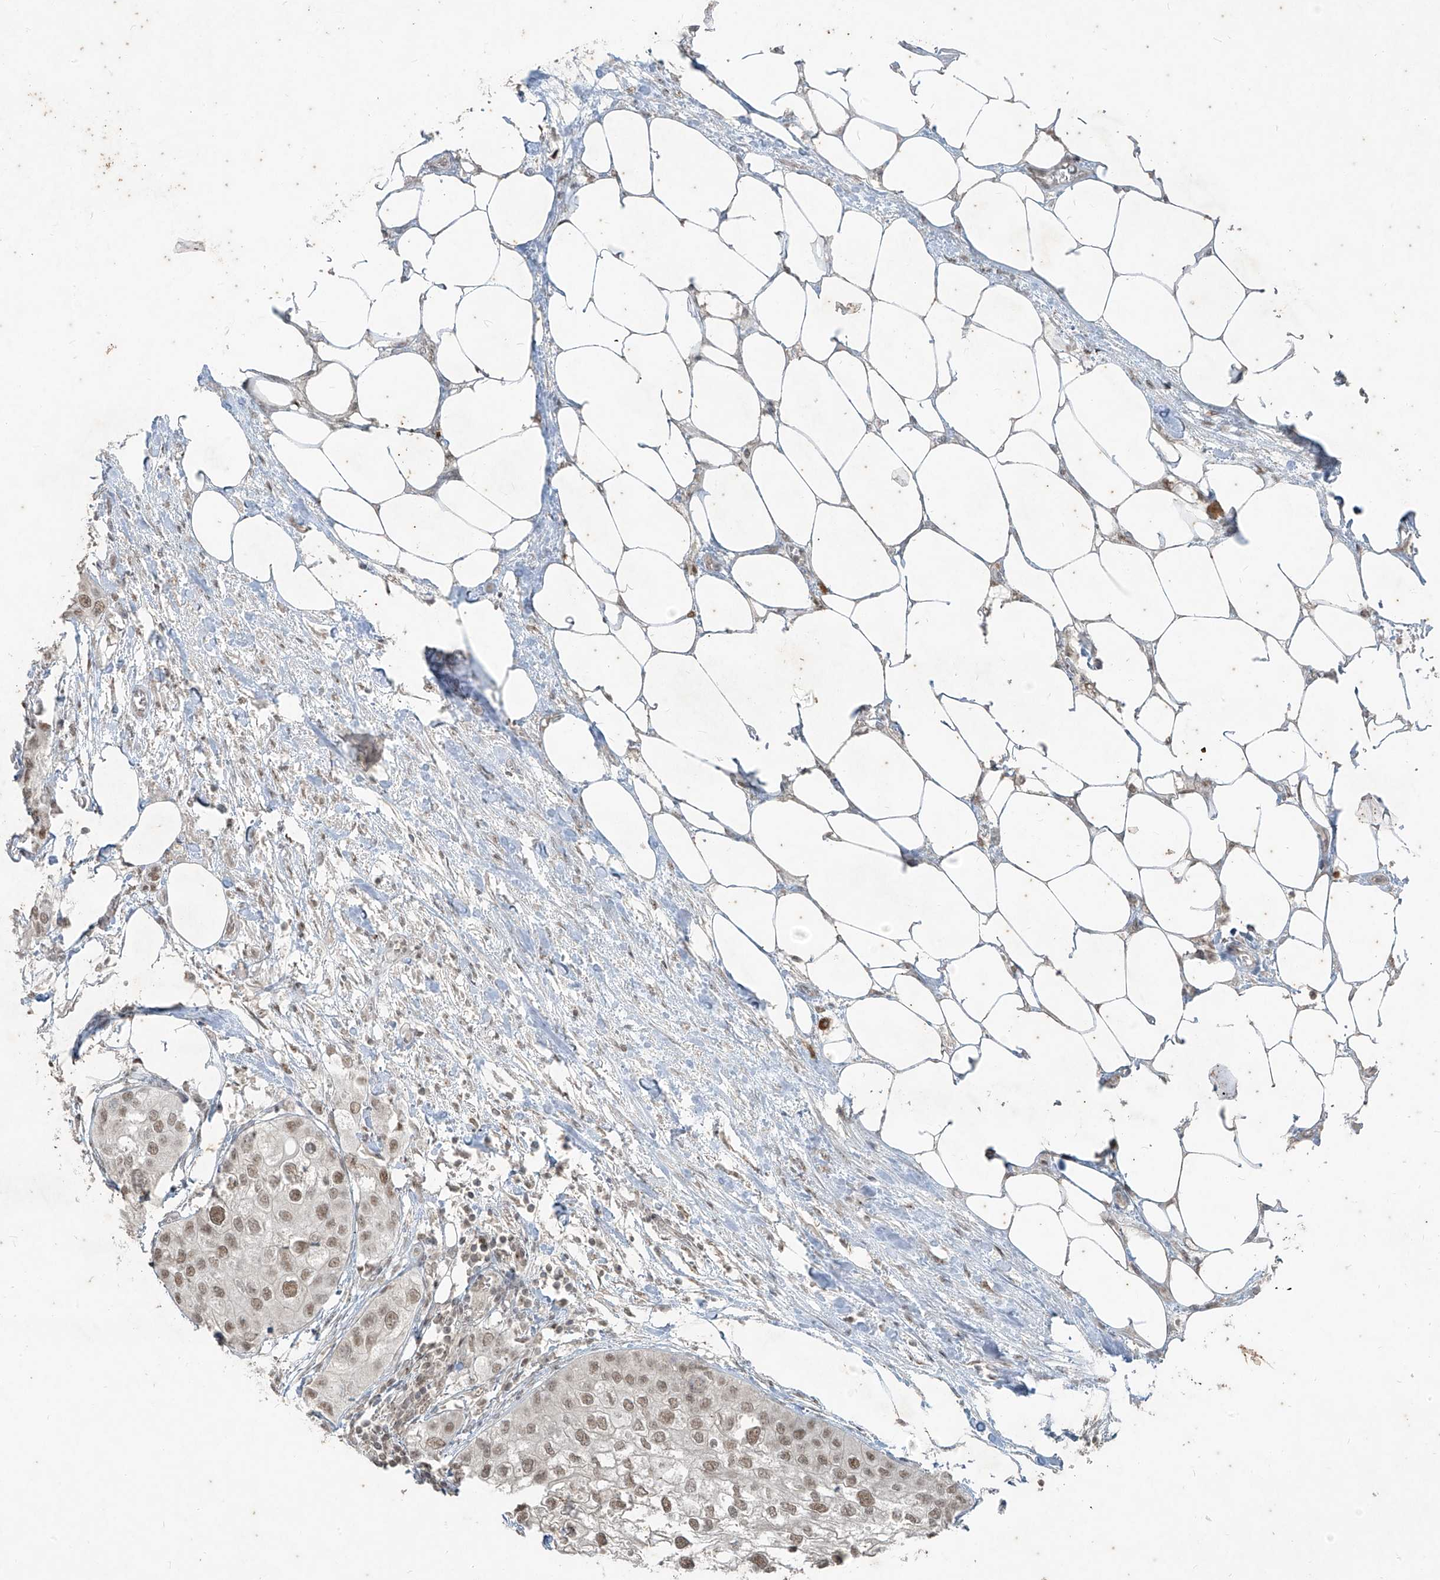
{"staining": {"intensity": "weak", "quantity": ">75%", "location": "nuclear"}, "tissue": "urothelial cancer", "cell_type": "Tumor cells", "image_type": "cancer", "snomed": [{"axis": "morphology", "description": "Urothelial carcinoma, High grade"}, {"axis": "topography", "description": "Urinary bladder"}], "caption": "Human high-grade urothelial carcinoma stained with a brown dye demonstrates weak nuclear positive positivity in about >75% of tumor cells.", "gene": "ZNF354B", "patient": {"sex": "male", "age": 64}}